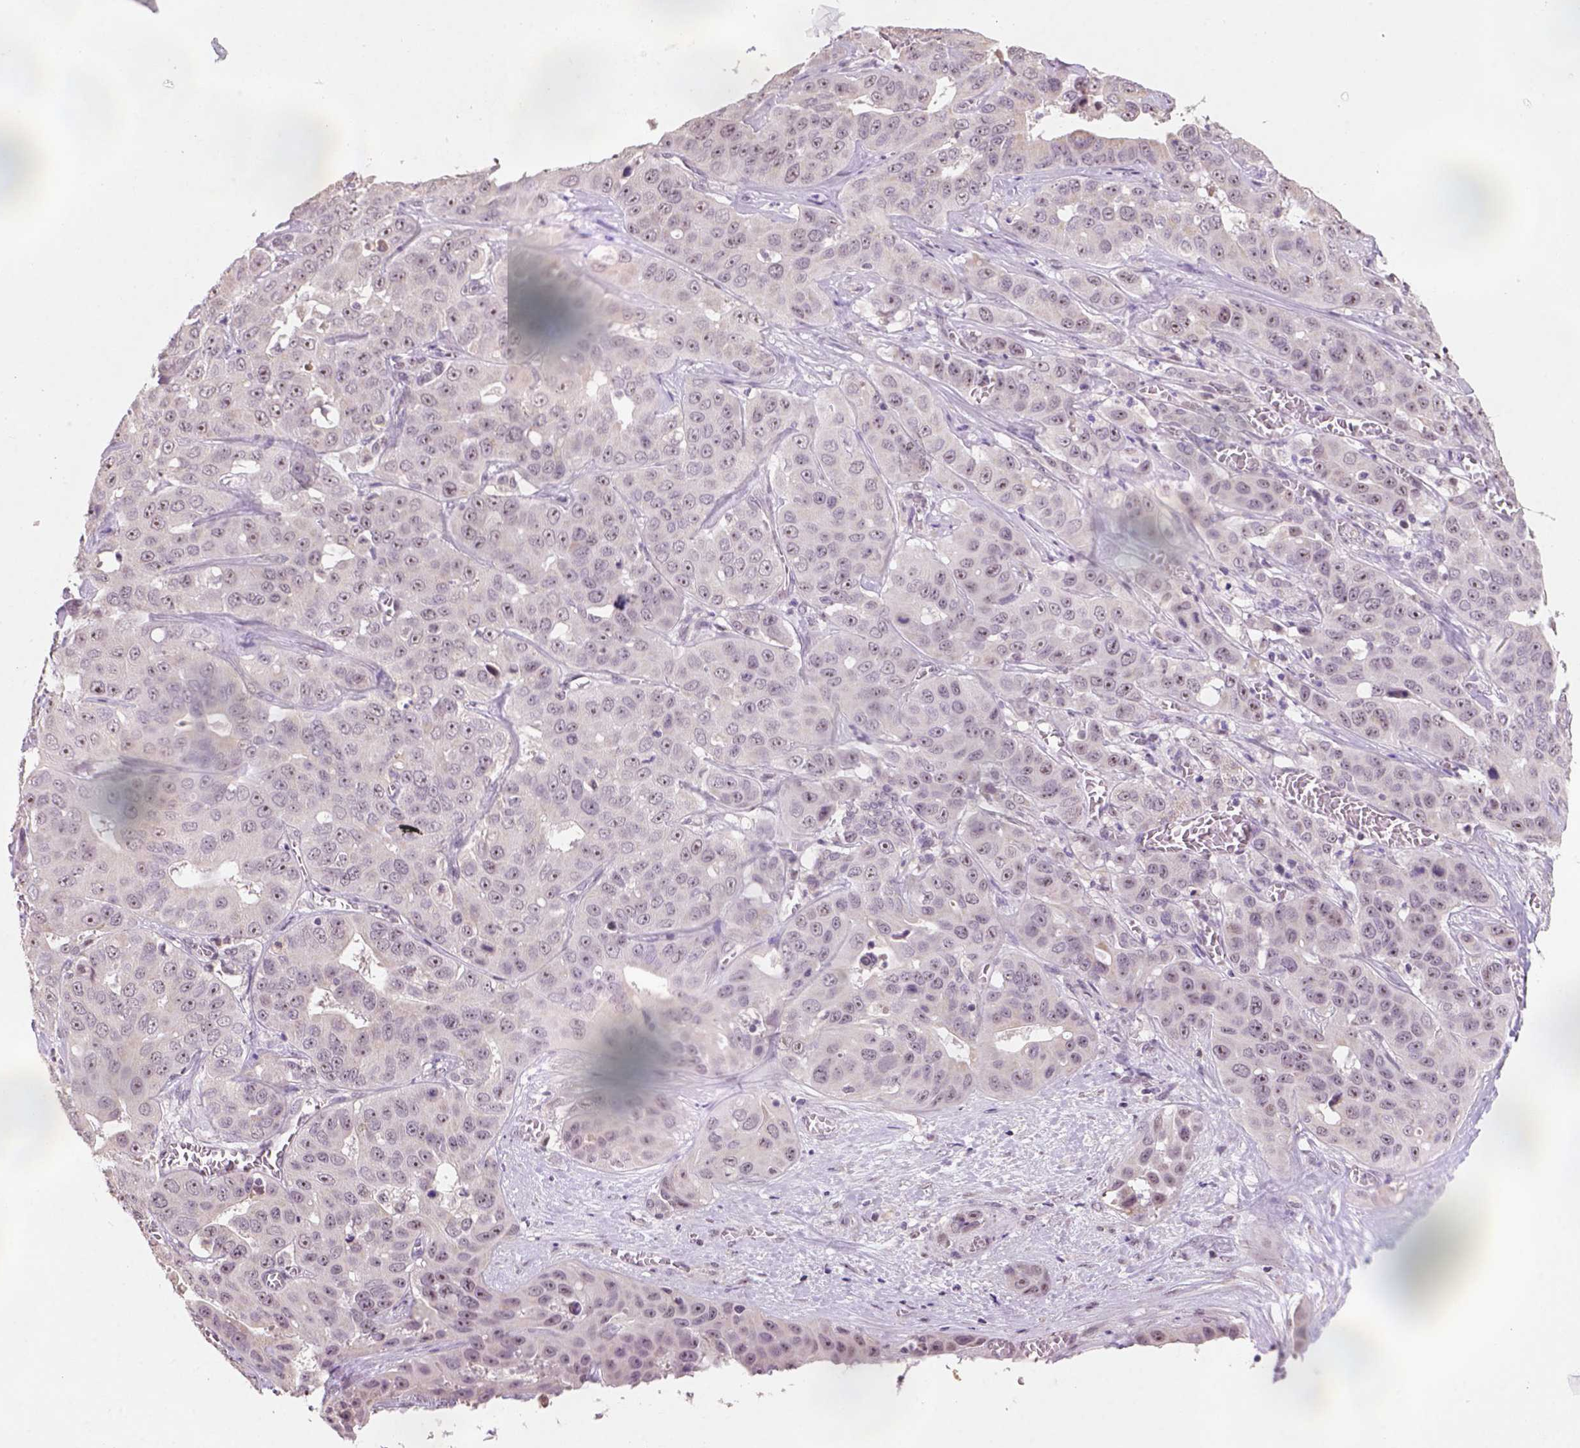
{"staining": {"intensity": "moderate", "quantity": "25%-75%", "location": "nuclear"}, "tissue": "liver cancer", "cell_type": "Tumor cells", "image_type": "cancer", "snomed": [{"axis": "morphology", "description": "Cholangiocarcinoma"}, {"axis": "topography", "description": "Liver"}], "caption": "The immunohistochemical stain highlights moderate nuclear positivity in tumor cells of liver cancer (cholangiocarcinoma) tissue.", "gene": "DDX50", "patient": {"sex": "female", "age": 52}}